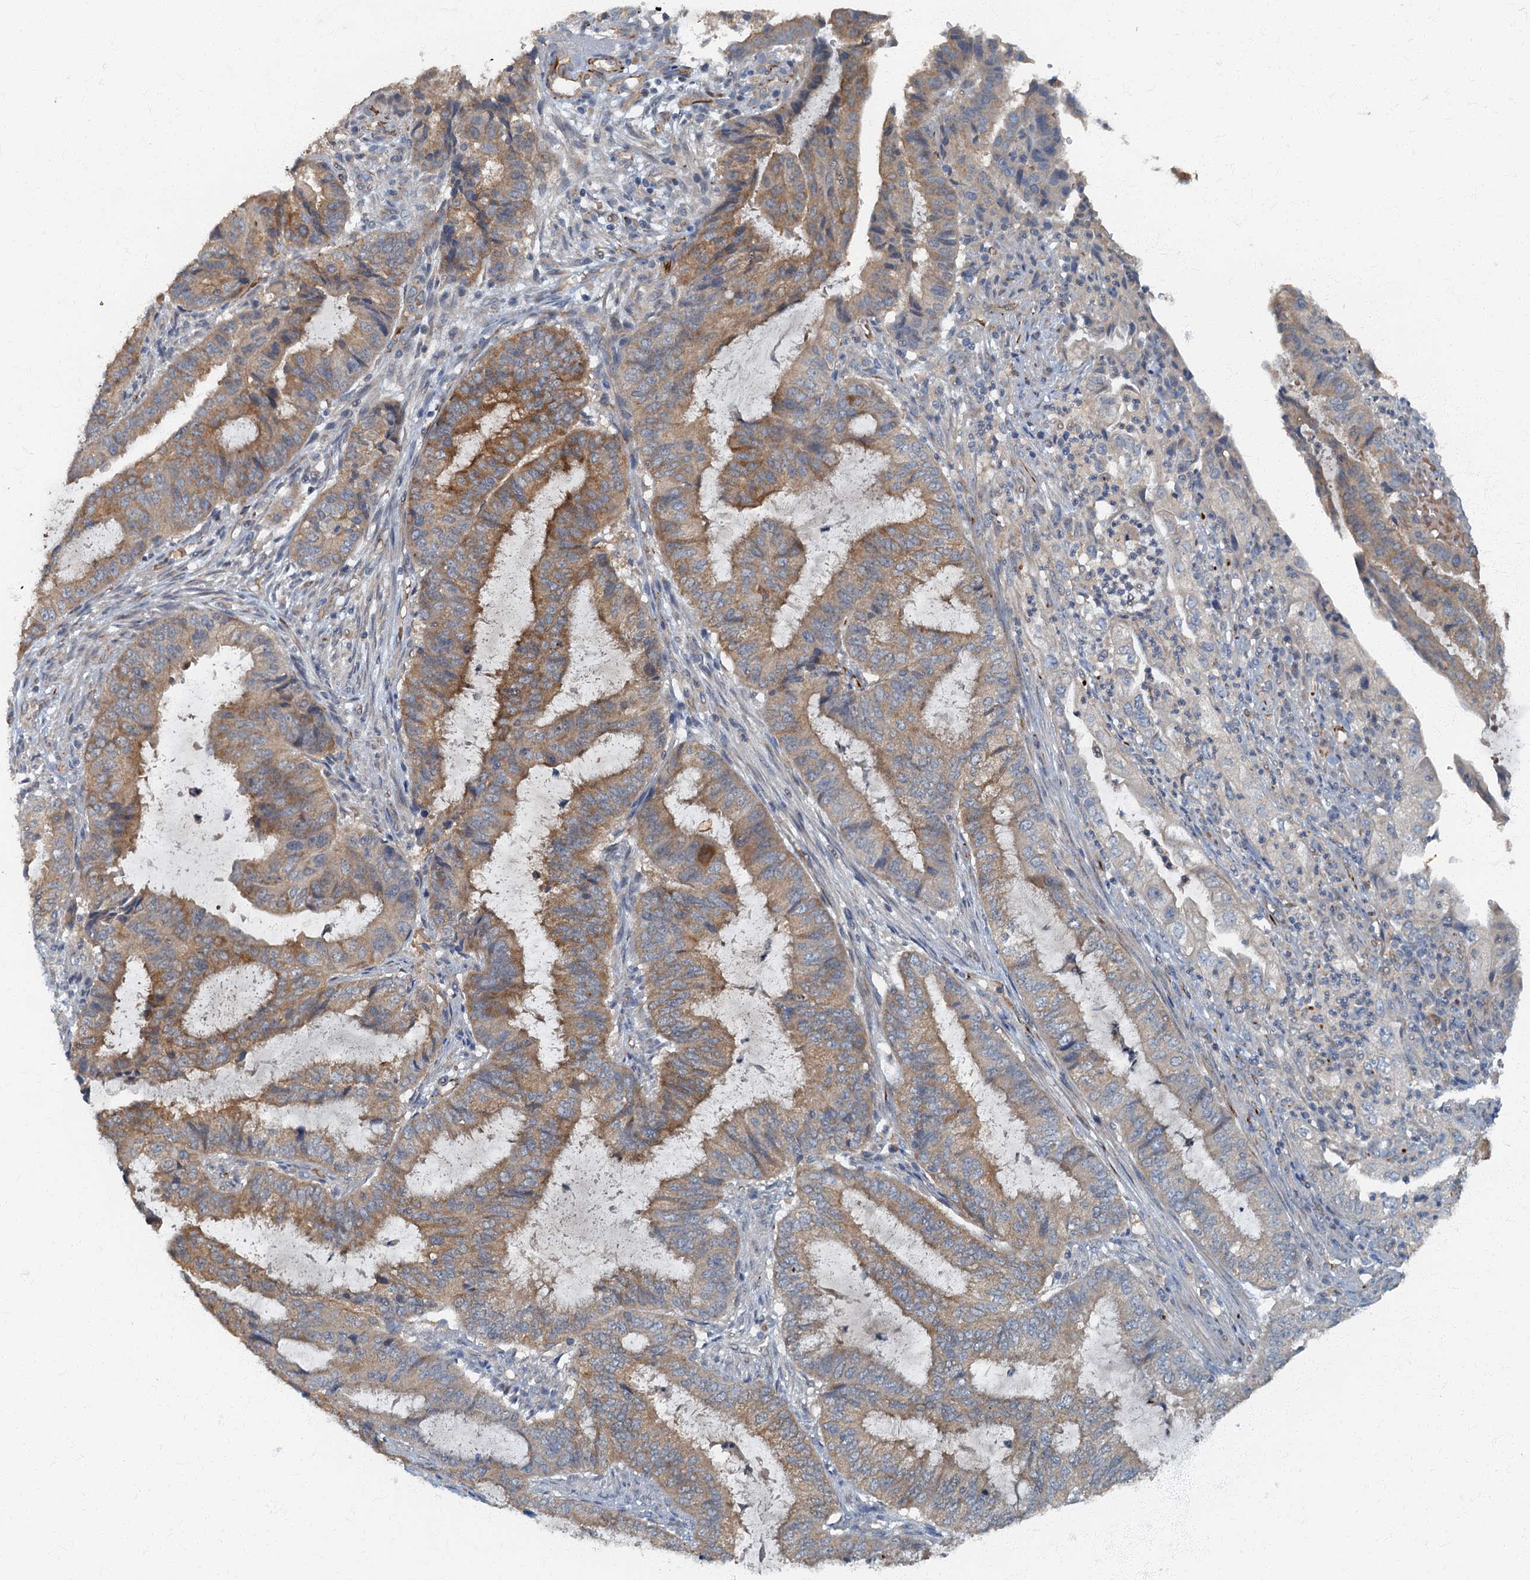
{"staining": {"intensity": "moderate", "quantity": ">75%", "location": "cytoplasmic/membranous"}, "tissue": "endometrial cancer", "cell_type": "Tumor cells", "image_type": "cancer", "snomed": [{"axis": "morphology", "description": "Adenocarcinoma, NOS"}, {"axis": "topography", "description": "Endometrium"}], "caption": "A brown stain shows moderate cytoplasmic/membranous expression of a protein in human endometrial adenocarcinoma tumor cells.", "gene": "ARL11", "patient": {"sex": "female", "age": 51}}